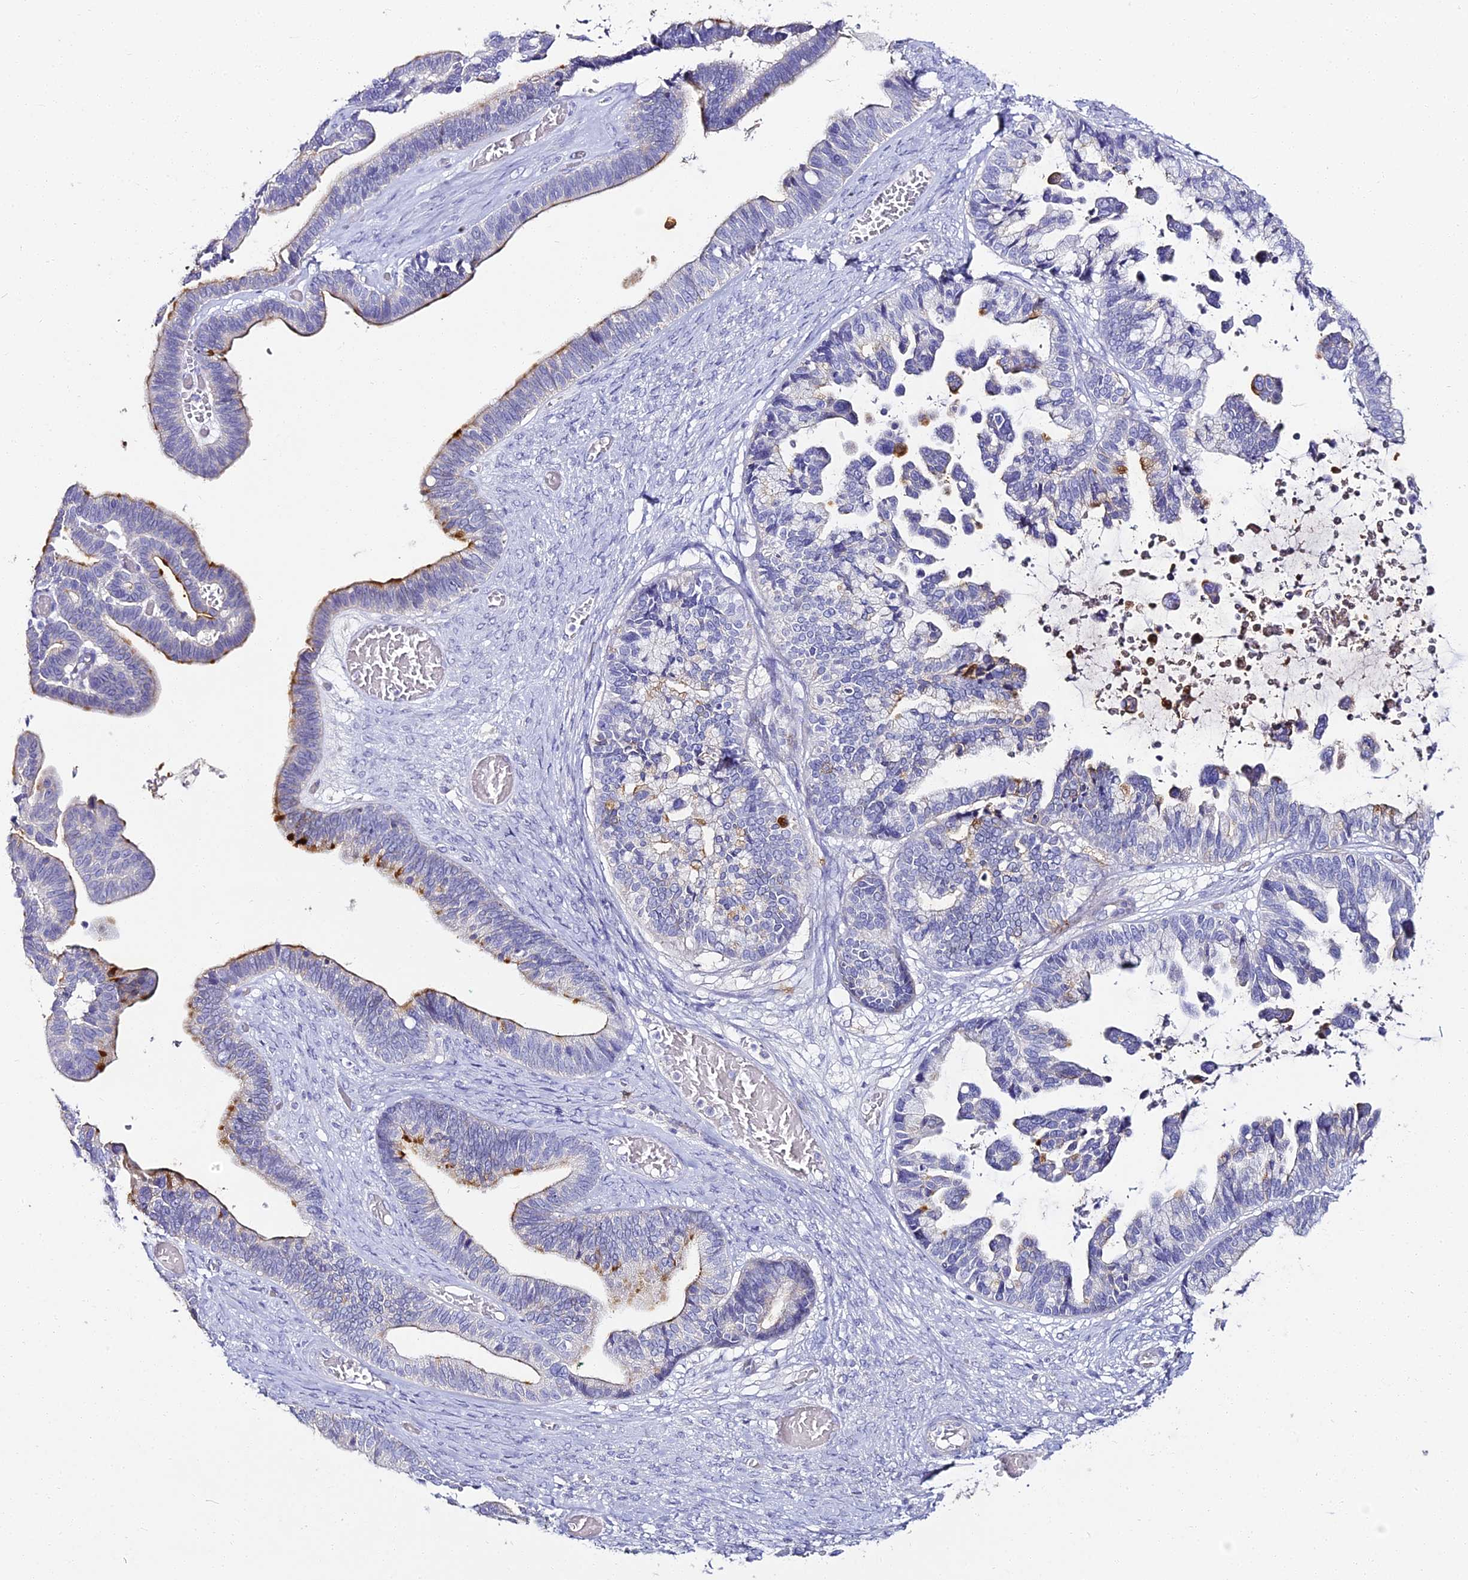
{"staining": {"intensity": "moderate", "quantity": "<25%", "location": "cytoplasmic/membranous"}, "tissue": "ovarian cancer", "cell_type": "Tumor cells", "image_type": "cancer", "snomed": [{"axis": "morphology", "description": "Cystadenocarcinoma, serous, NOS"}, {"axis": "topography", "description": "Ovary"}], "caption": "Human ovarian cancer (serous cystadenocarcinoma) stained for a protein (brown) displays moderate cytoplasmic/membranous positive expression in about <25% of tumor cells.", "gene": "ALPG", "patient": {"sex": "female", "age": 56}}